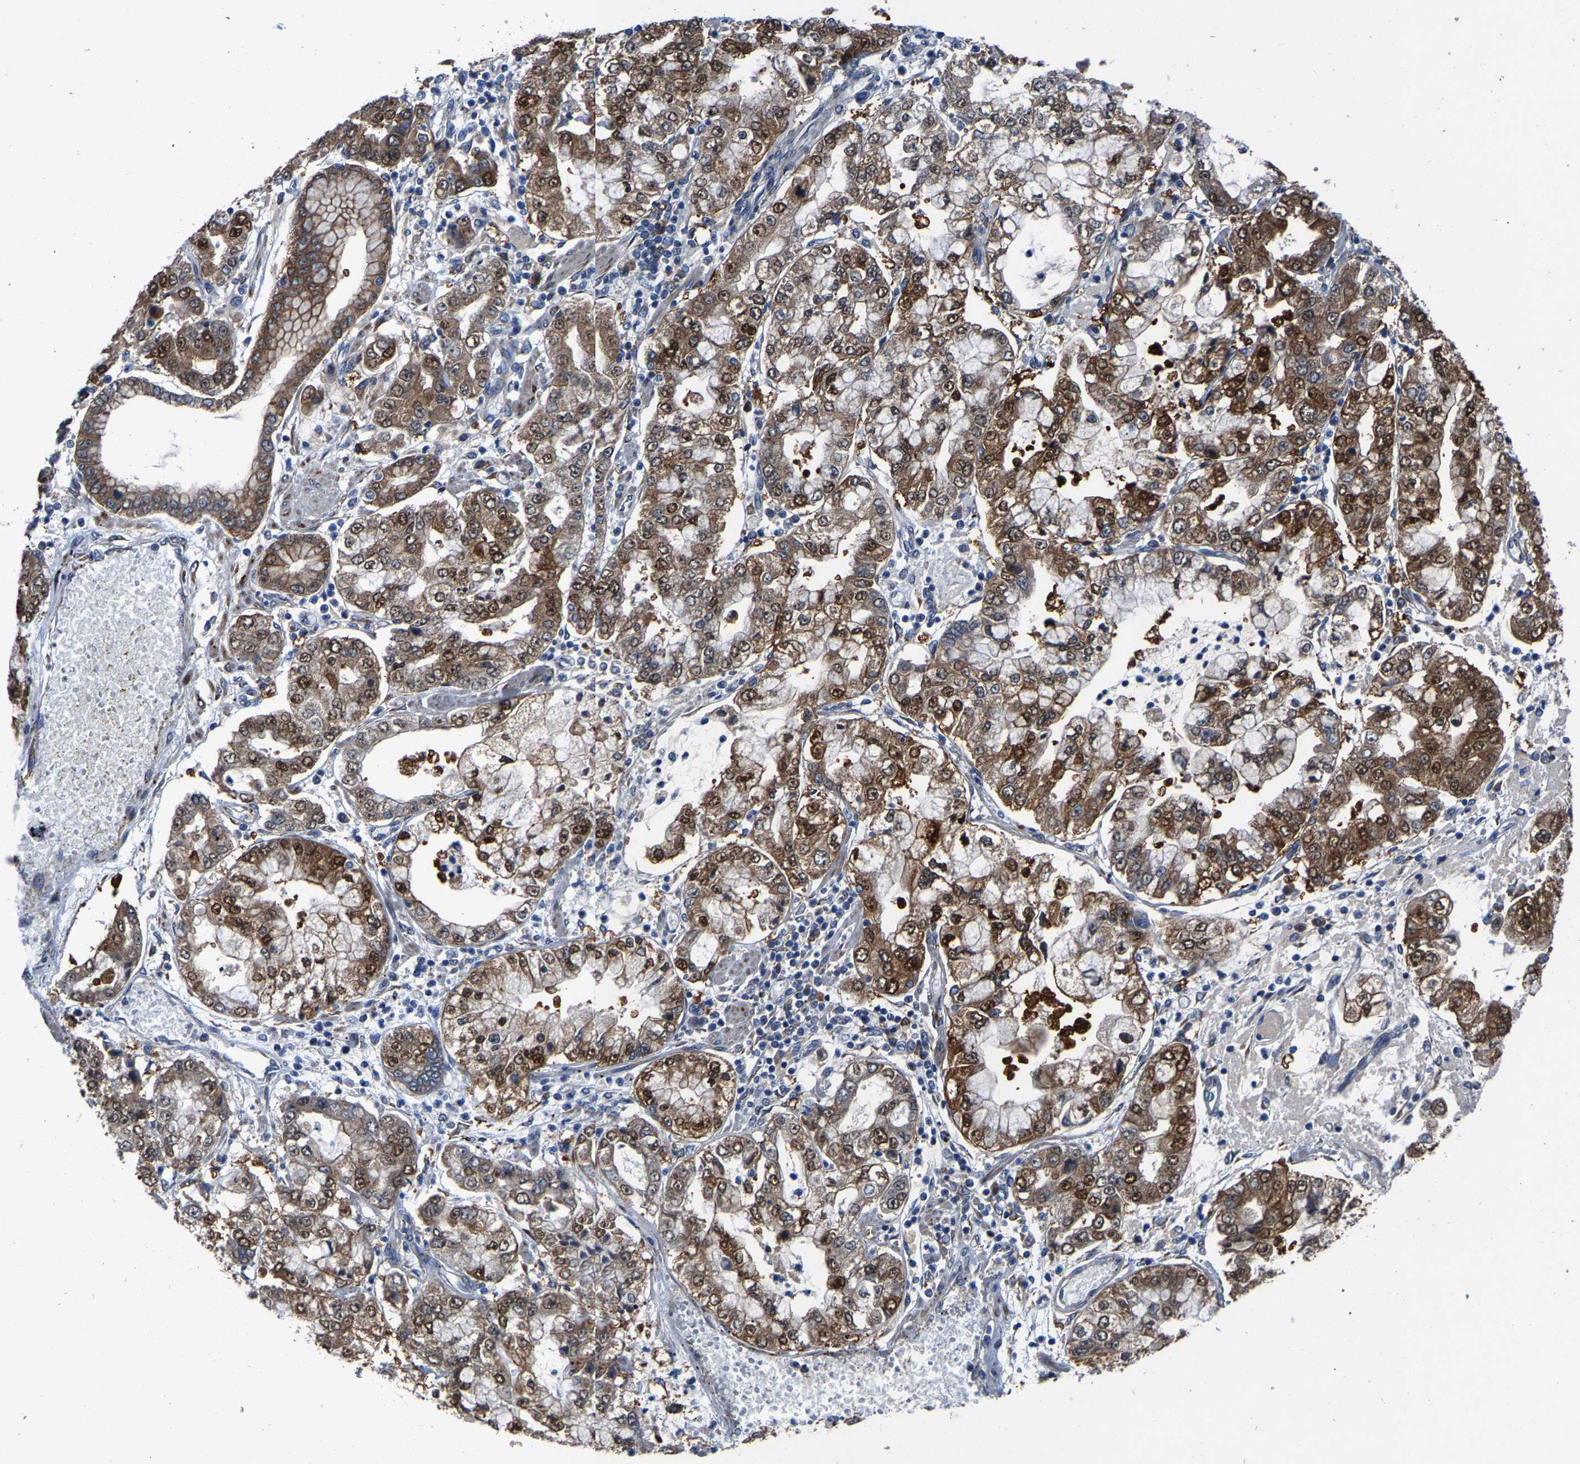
{"staining": {"intensity": "moderate", "quantity": ">75%", "location": "cytoplasmic/membranous,nuclear"}, "tissue": "stomach cancer", "cell_type": "Tumor cells", "image_type": "cancer", "snomed": [{"axis": "morphology", "description": "Adenocarcinoma, NOS"}, {"axis": "topography", "description": "Stomach"}], "caption": "An image of adenocarcinoma (stomach) stained for a protein demonstrates moderate cytoplasmic/membranous and nuclear brown staining in tumor cells.", "gene": "PDP1", "patient": {"sex": "male", "age": 76}}